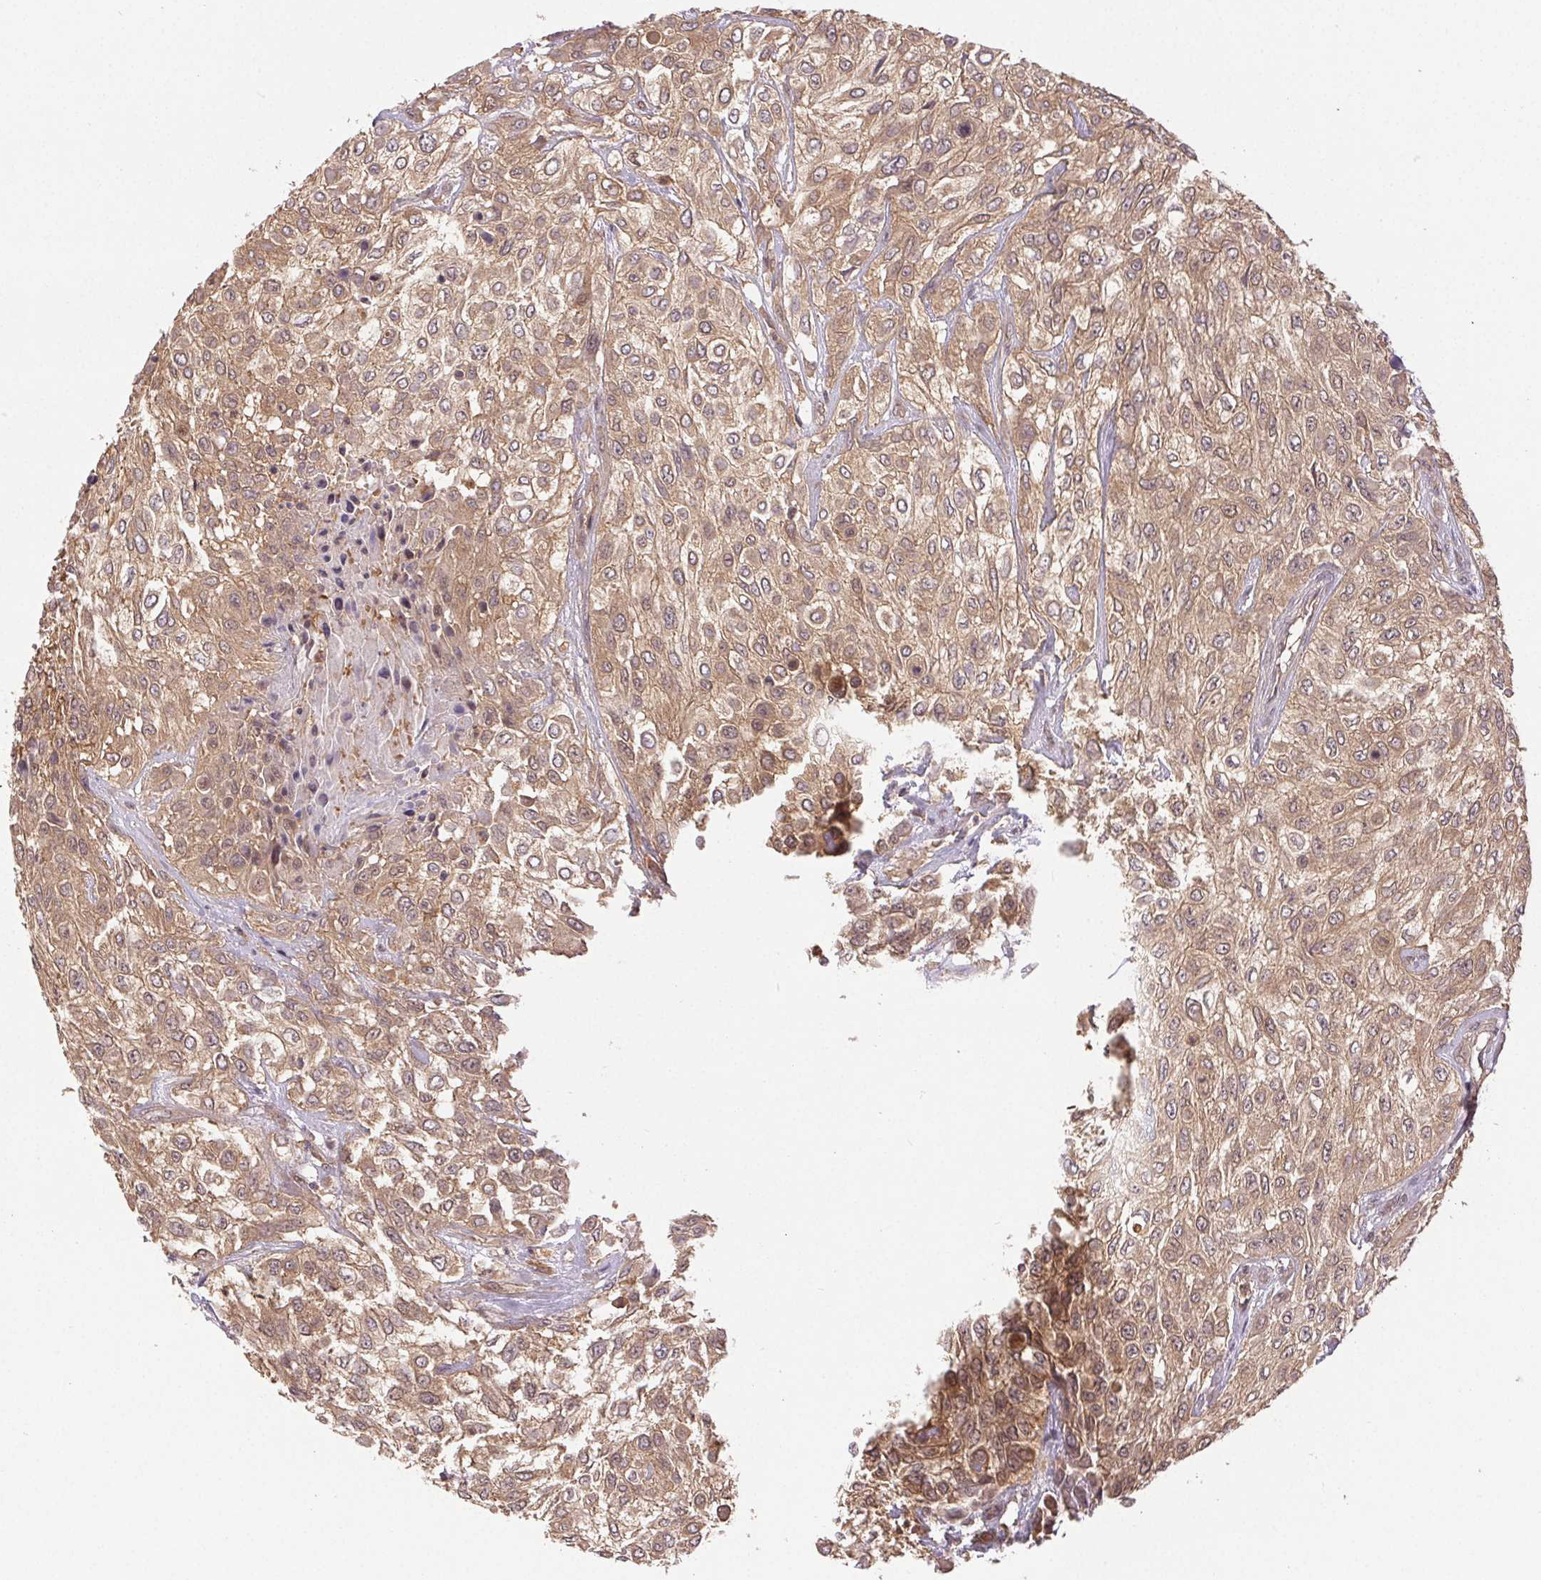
{"staining": {"intensity": "weak", "quantity": ">75%", "location": "cytoplasmic/membranous"}, "tissue": "urothelial cancer", "cell_type": "Tumor cells", "image_type": "cancer", "snomed": [{"axis": "morphology", "description": "Urothelial carcinoma, High grade"}, {"axis": "topography", "description": "Urinary bladder"}], "caption": "About >75% of tumor cells in urothelial cancer exhibit weak cytoplasmic/membranous protein positivity as visualized by brown immunohistochemical staining.", "gene": "GDI2", "patient": {"sex": "male", "age": 57}}